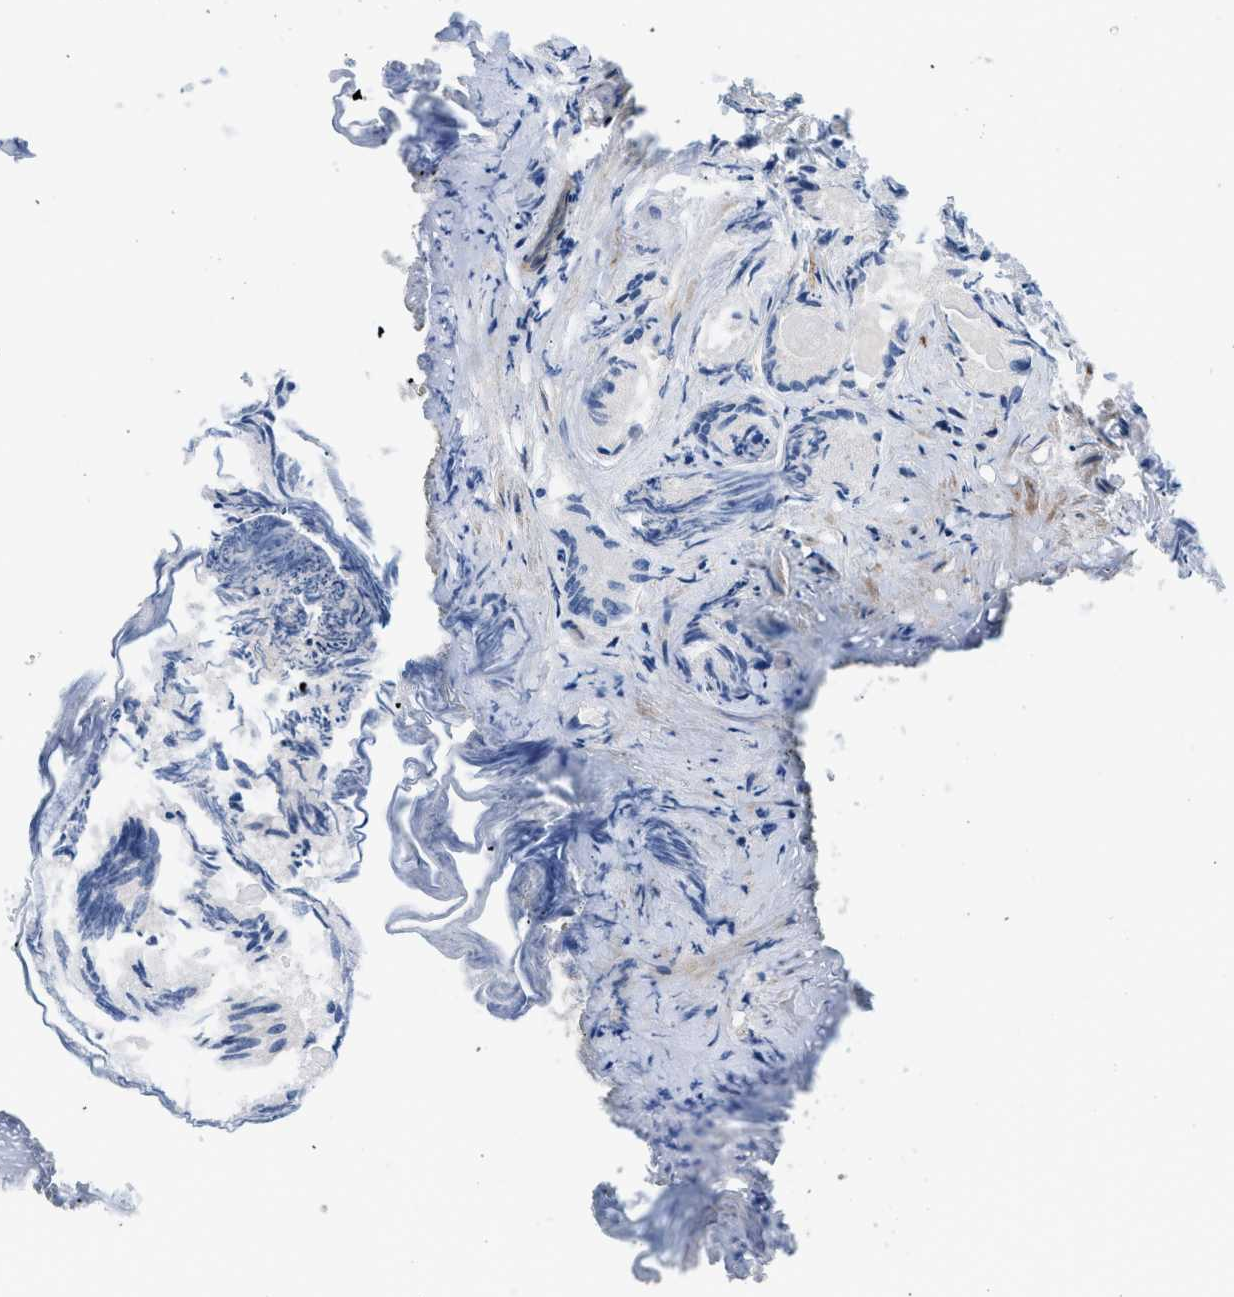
{"staining": {"intensity": "negative", "quantity": "none", "location": "none"}, "tissue": "prostate cancer", "cell_type": "Tumor cells", "image_type": "cancer", "snomed": [{"axis": "morphology", "description": "Adenocarcinoma, Low grade"}, {"axis": "topography", "description": "Prostate"}], "caption": "There is no significant expression in tumor cells of prostate cancer (adenocarcinoma (low-grade)).", "gene": "HIP1", "patient": {"sex": "male", "age": 72}}